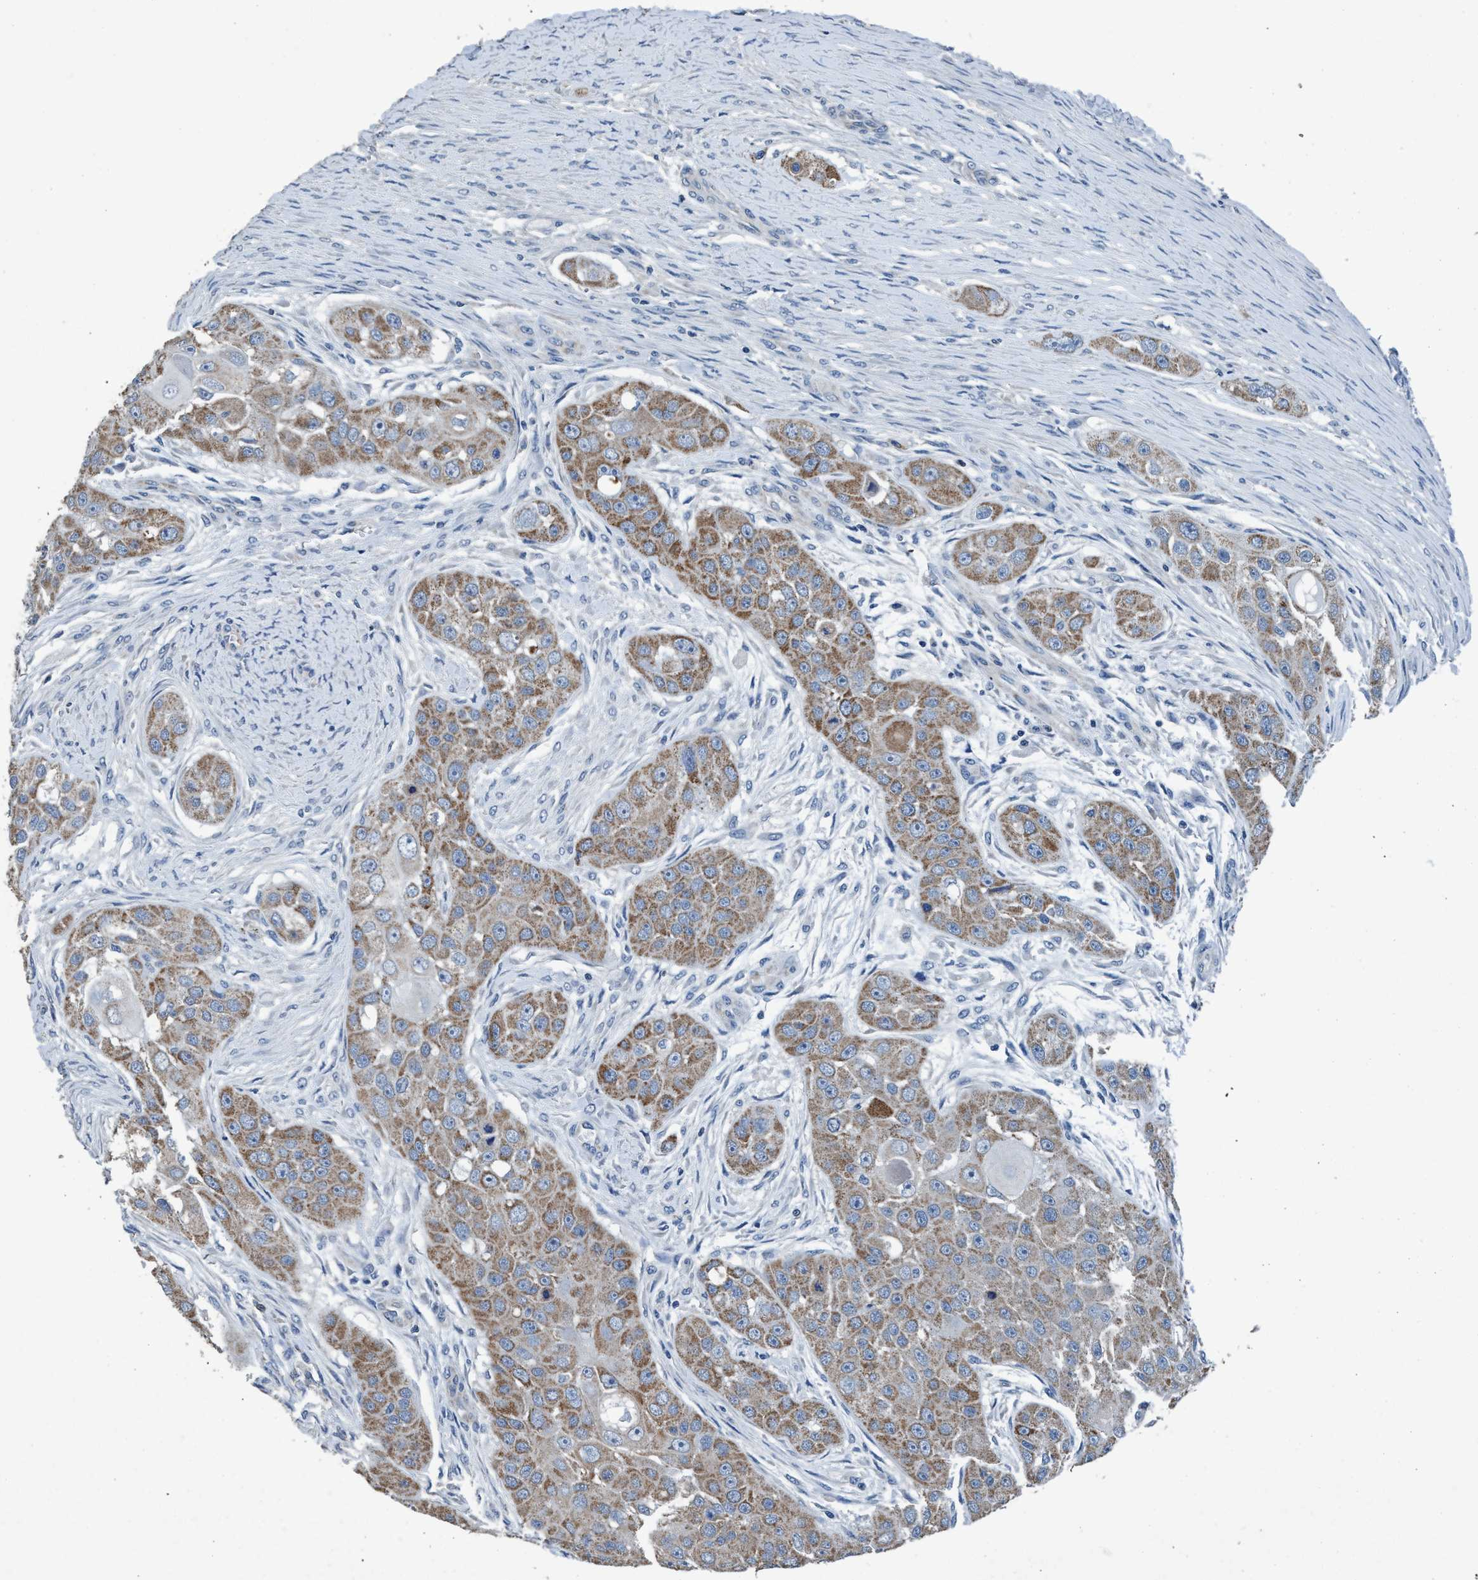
{"staining": {"intensity": "moderate", "quantity": ">75%", "location": "cytoplasmic/membranous"}, "tissue": "head and neck cancer", "cell_type": "Tumor cells", "image_type": "cancer", "snomed": [{"axis": "morphology", "description": "Normal tissue, NOS"}, {"axis": "morphology", "description": "Squamous cell carcinoma, NOS"}, {"axis": "topography", "description": "Skeletal muscle"}, {"axis": "topography", "description": "Head-Neck"}], "caption": "This is a photomicrograph of immunohistochemistry staining of squamous cell carcinoma (head and neck), which shows moderate positivity in the cytoplasmic/membranous of tumor cells.", "gene": "ANKFN1", "patient": {"sex": "male", "age": 51}}